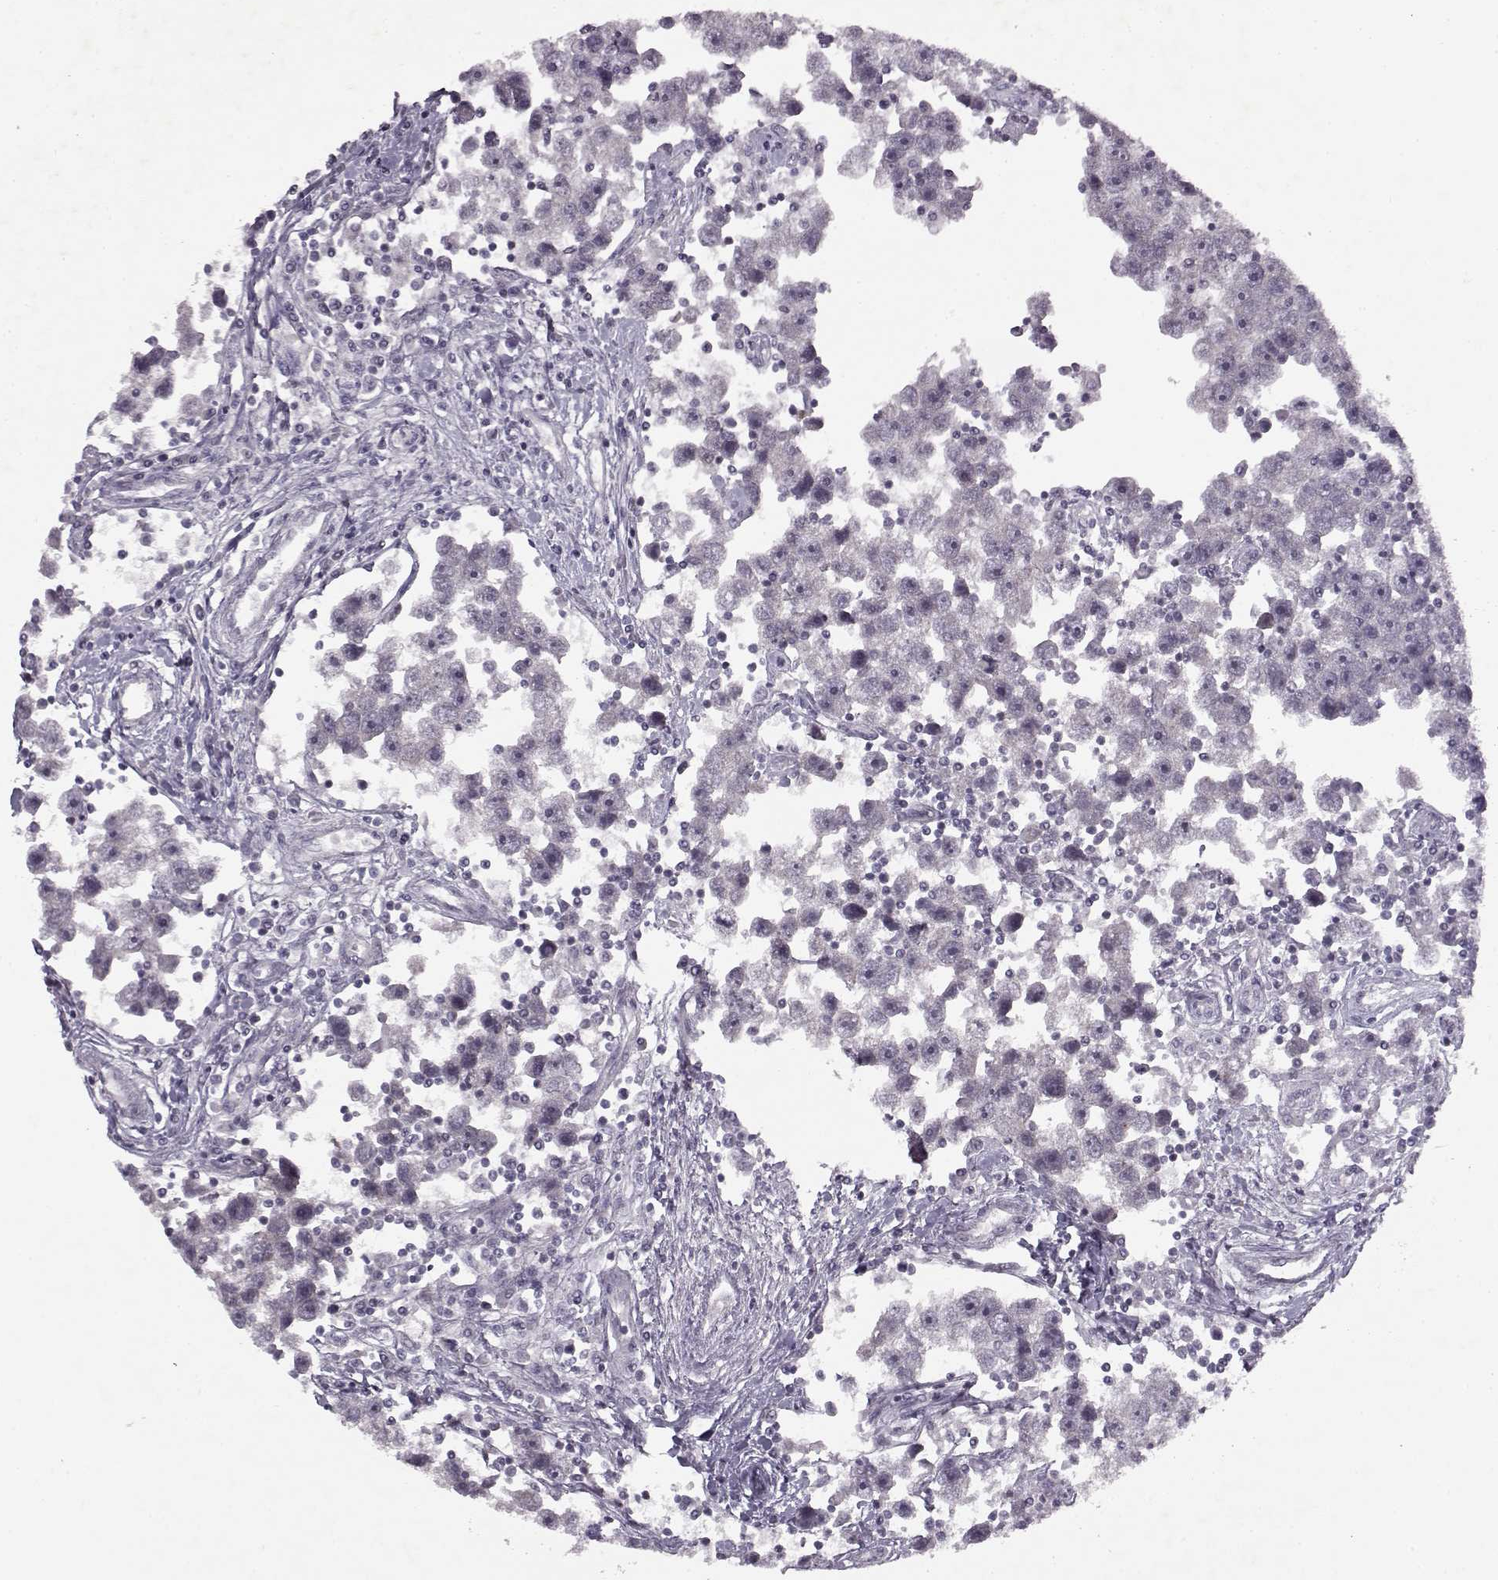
{"staining": {"intensity": "negative", "quantity": "none", "location": "none"}, "tissue": "testis cancer", "cell_type": "Tumor cells", "image_type": "cancer", "snomed": [{"axis": "morphology", "description": "Seminoma, NOS"}, {"axis": "topography", "description": "Testis"}], "caption": "Protein analysis of testis cancer (seminoma) reveals no significant expression in tumor cells.", "gene": "RP1L1", "patient": {"sex": "male", "age": 30}}